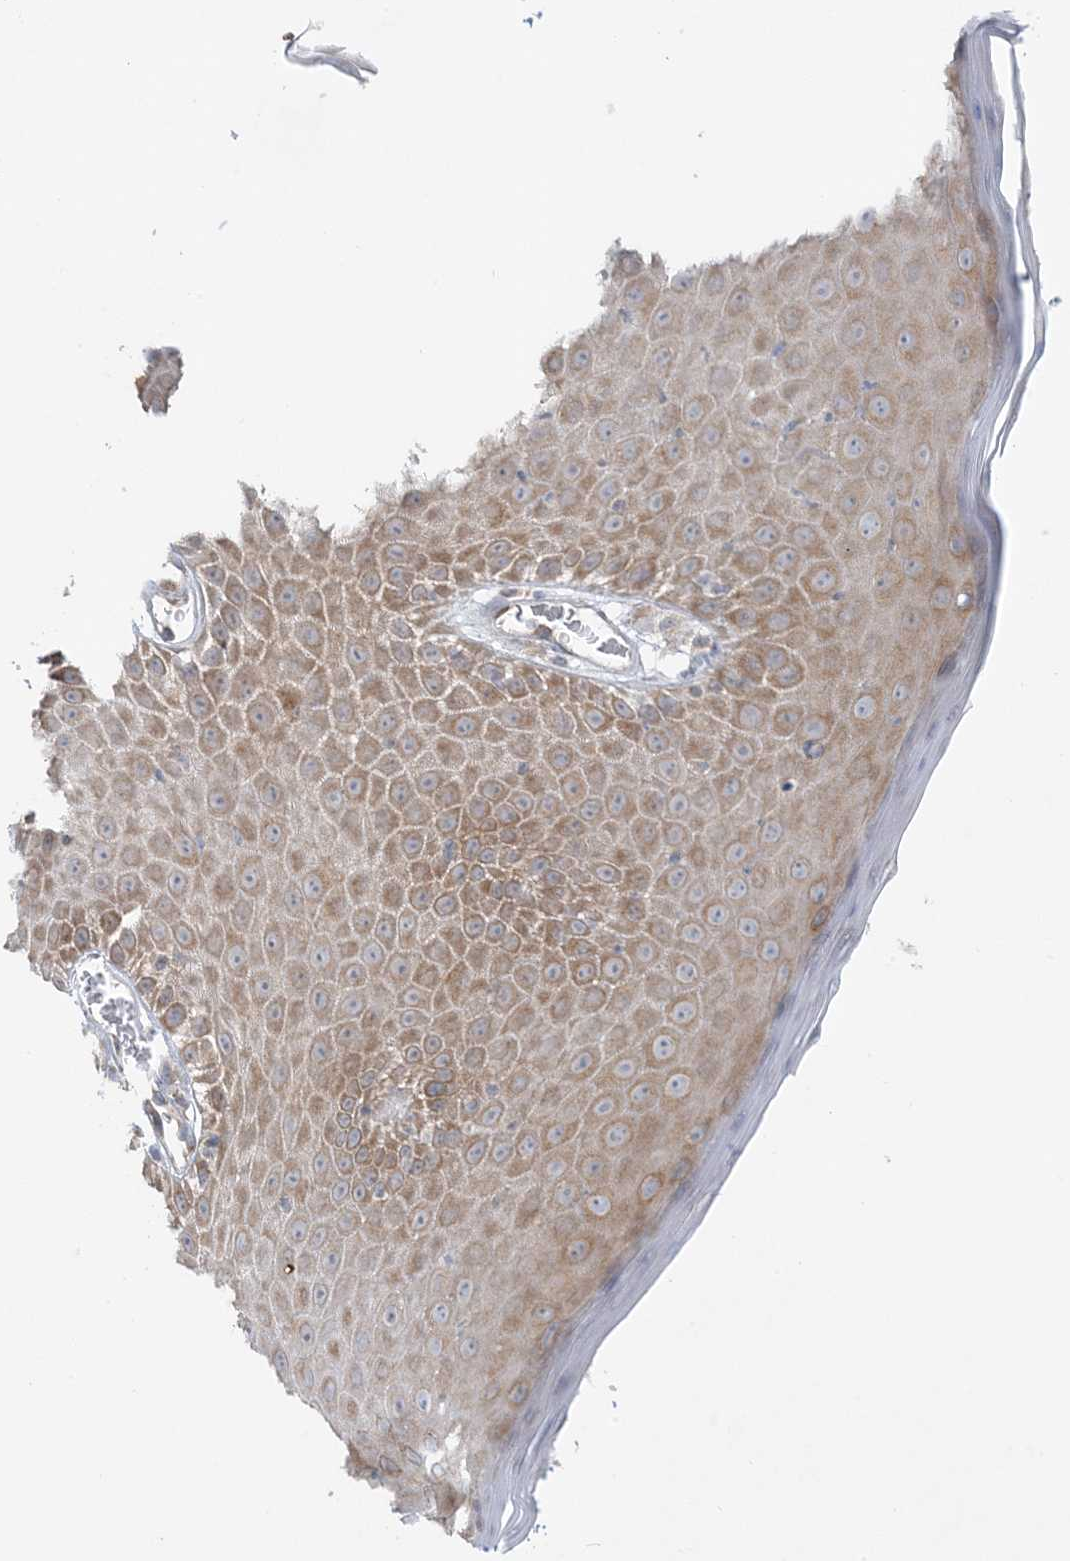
{"staining": {"intensity": "moderate", "quantity": "25%-75%", "location": "cytoplasmic/membranous"}, "tissue": "skin", "cell_type": "Epidermal cells", "image_type": "normal", "snomed": [{"axis": "morphology", "description": "Normal tissue, NOS"}, {"axis": "topography", "description": "Vulva"}], "caption": "Moderate cytoplasmic/membranous protein positivity is present in about 25%-75% of epidermal cells in skin.", "gene": "RPP40", "patient": {"sex": "female", "age": 68}}